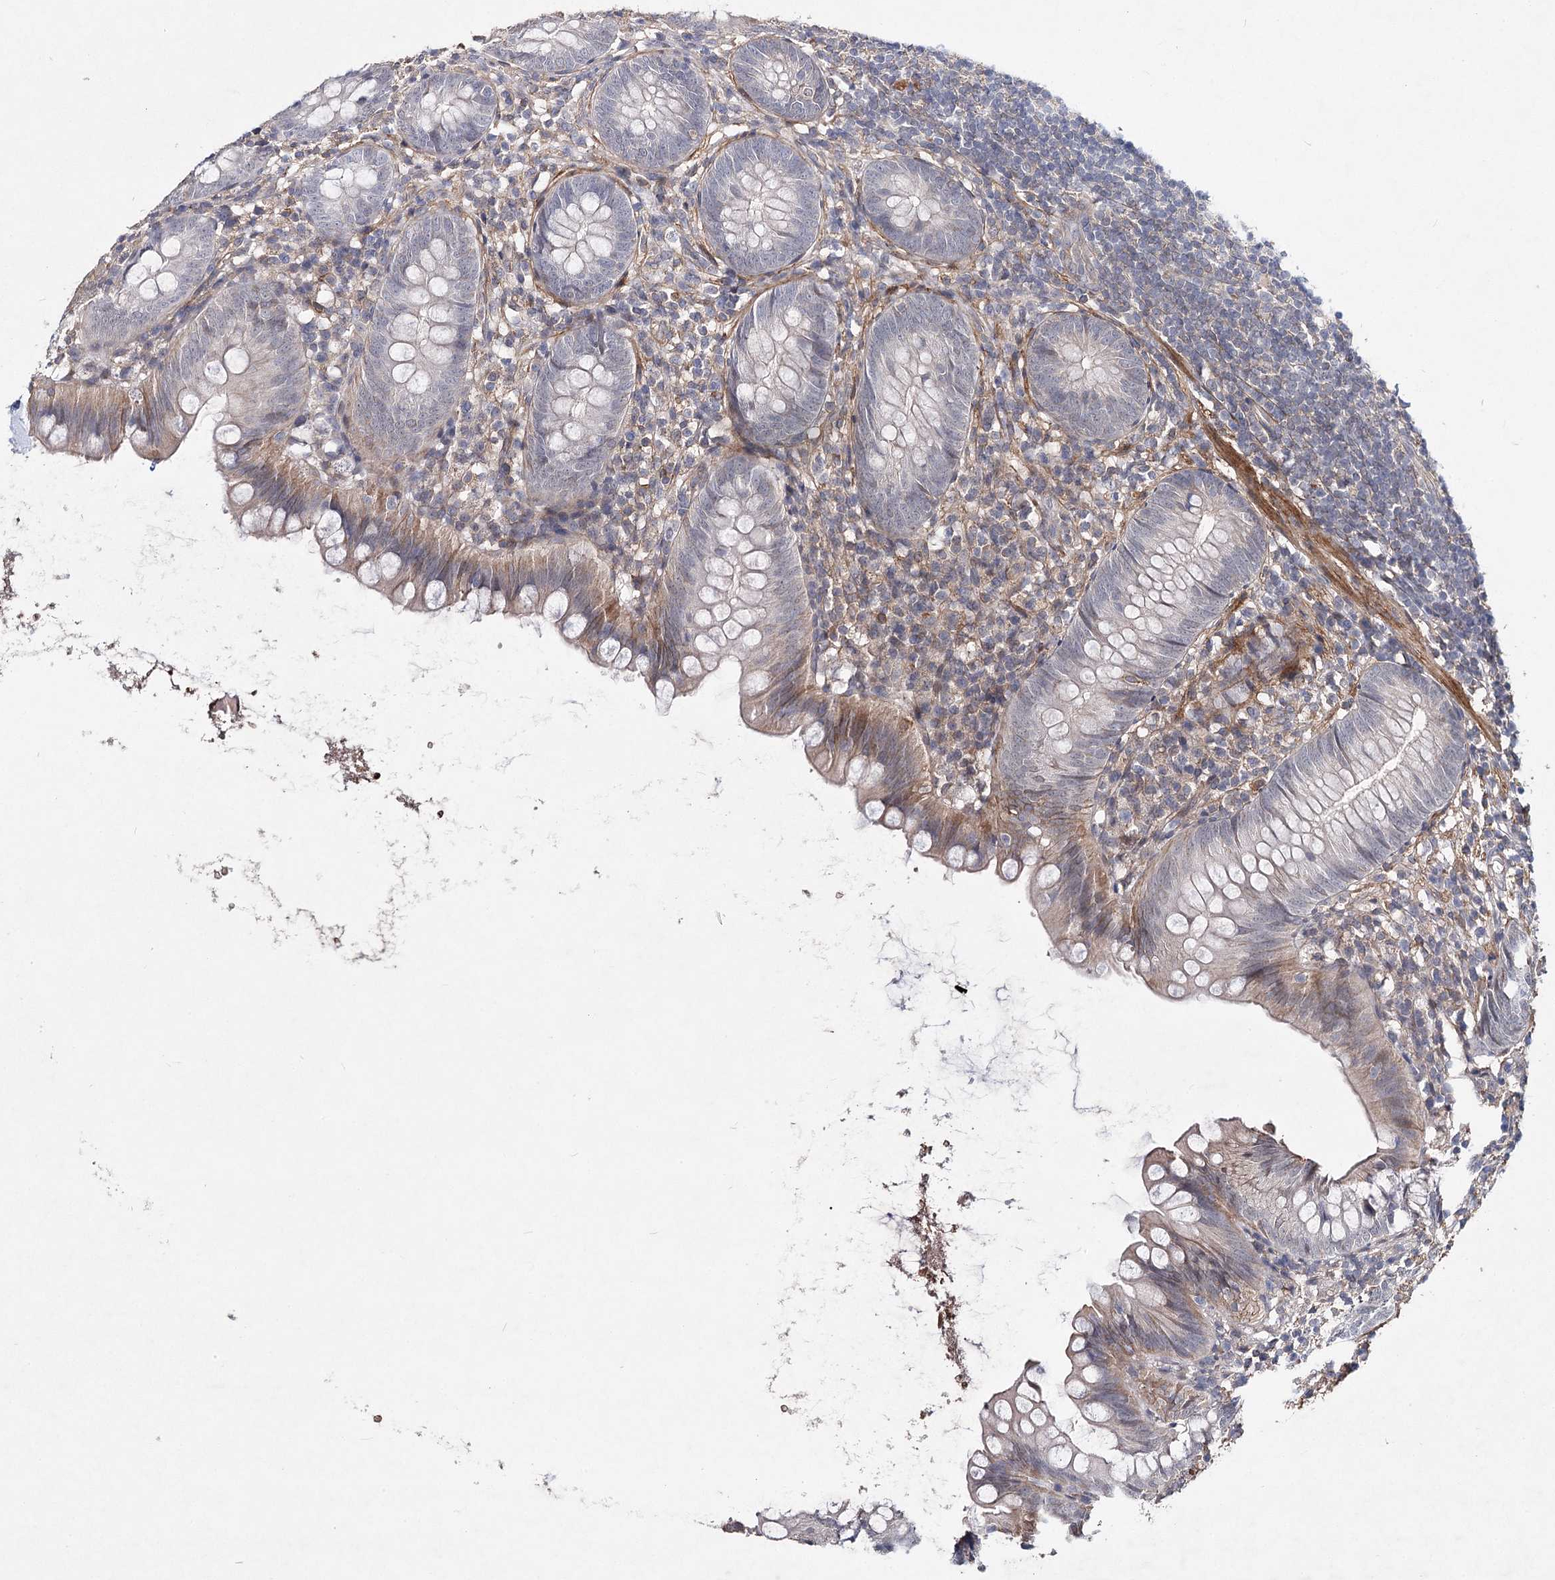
{"staining": {"intensity": "weak", "quantity": "25%-75%", "location": "cytoplasmic/membranous"}, "tissue": "appendix", "cell_type": "Glandular cells", "image_type": "normal", "snomed": [{"axis": "morphology", "description": "Normal tissue, NOS"}, {"axis": "topography", "description": "Appendix"}], "caption": "Immunohistochemical staining of benign human appendix shows 25%-75% levels of weak cytoplasmic/membranous protein expression in approximately 25%-75% of glandular cells. Using DAB (brown) and hematoxylin (blue) stains, captured at high magnification using brightfield microscopy.", "gene": "TMEM218", "patient": {"sex": "female", "age": 62}}